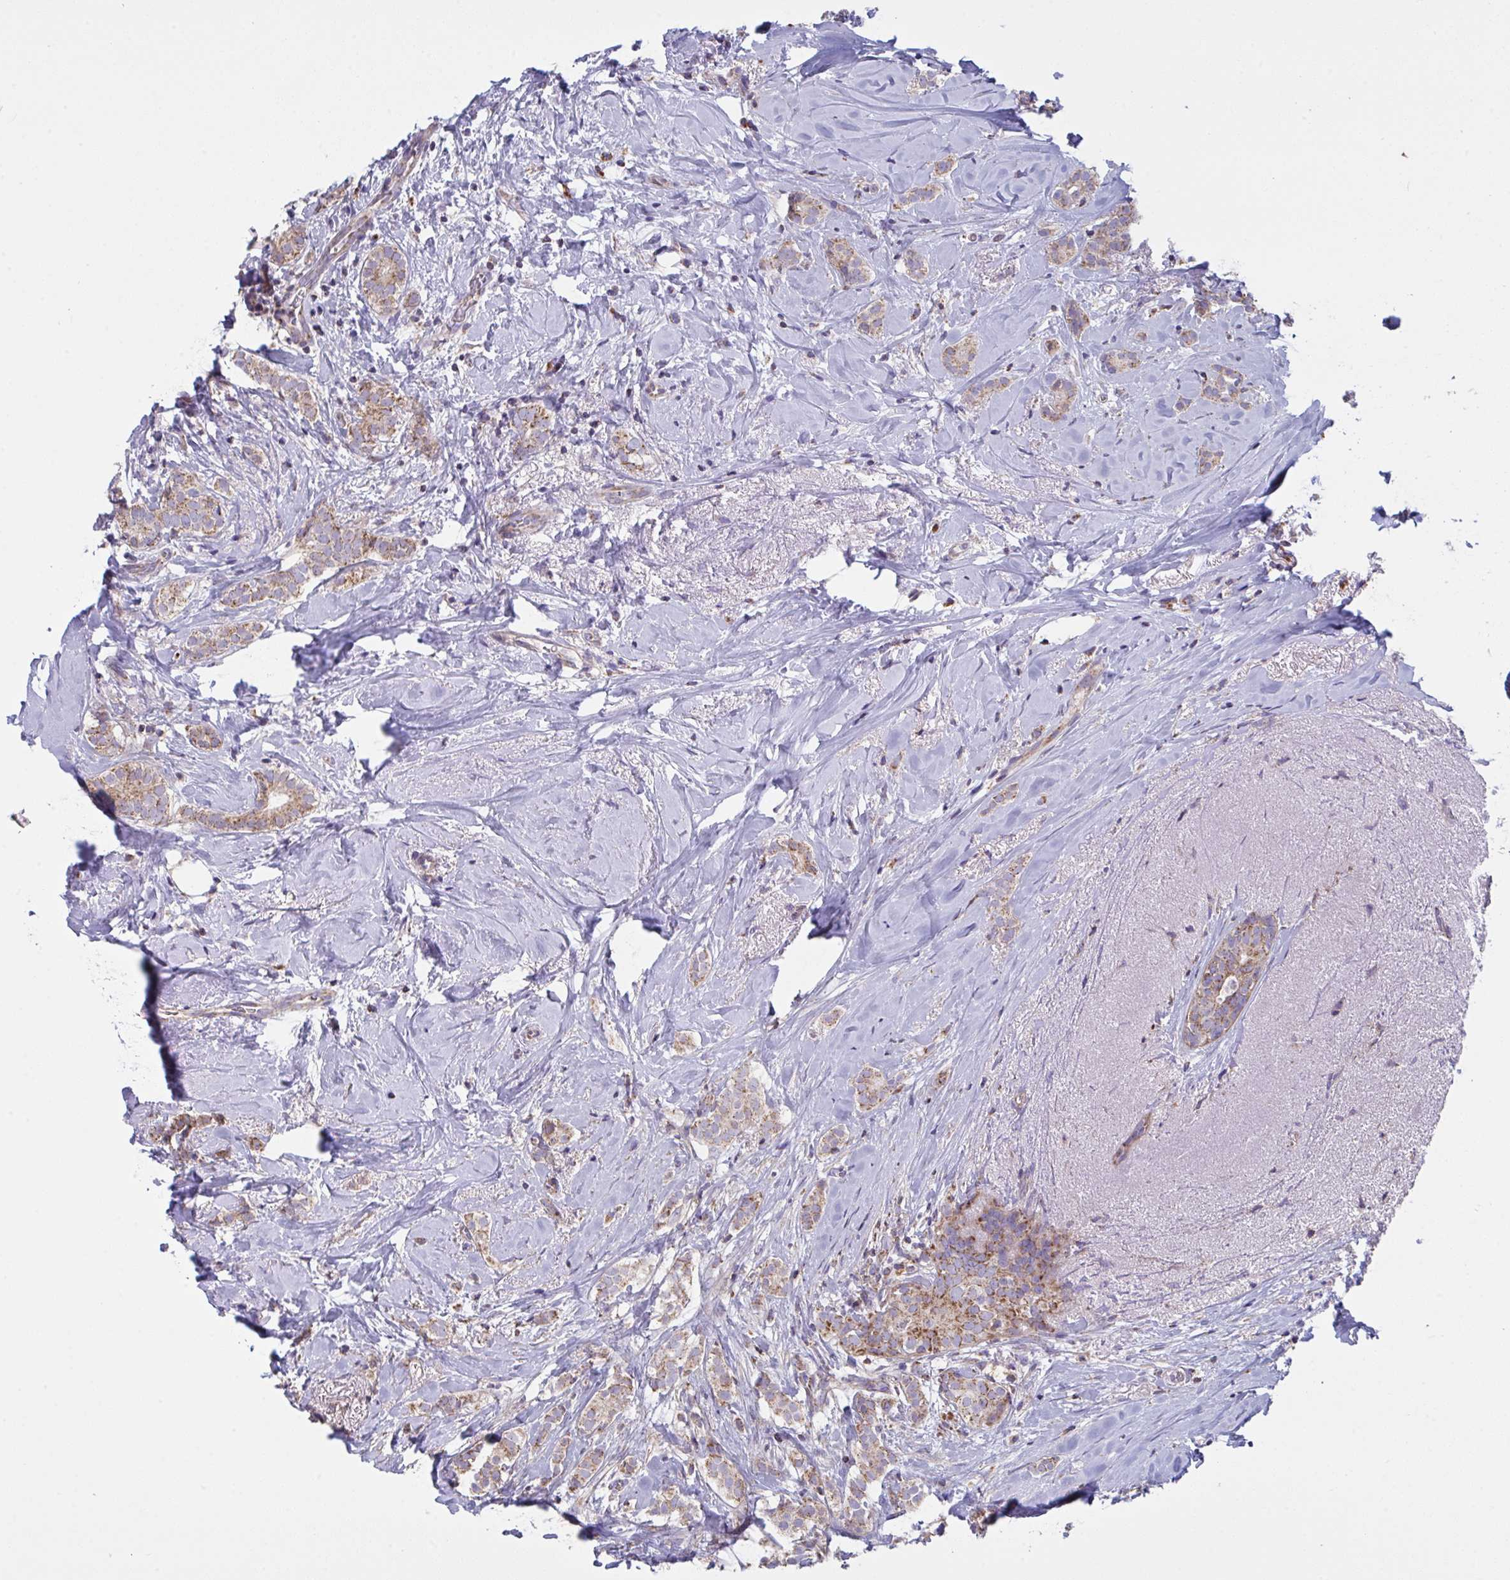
{"staining": {"intensity": "moderate", "quantity": ">75%", "location": "cytoplasmic/membranous"}, "tissue": "breast cancer", "cell_type": "Tumor cells", "image_type": "cancer", "snomed": [{"axis": "morphology", "description": "Duct carcinoma"}, {"axis": "topography", "description": "Breast"}], "caption": "Breast invasive ductal carcinoma tissue reveals moderate cytoplasmic/membranous staining in about >75% of tumor cells, visualized by immunohistochemistry. (DAB (3,3'-diaminobenzidine) IHC with brightfield microscopy, high magnification).", "gene": "MICOS10", "patient": {"sex": "female", "age": 65}}